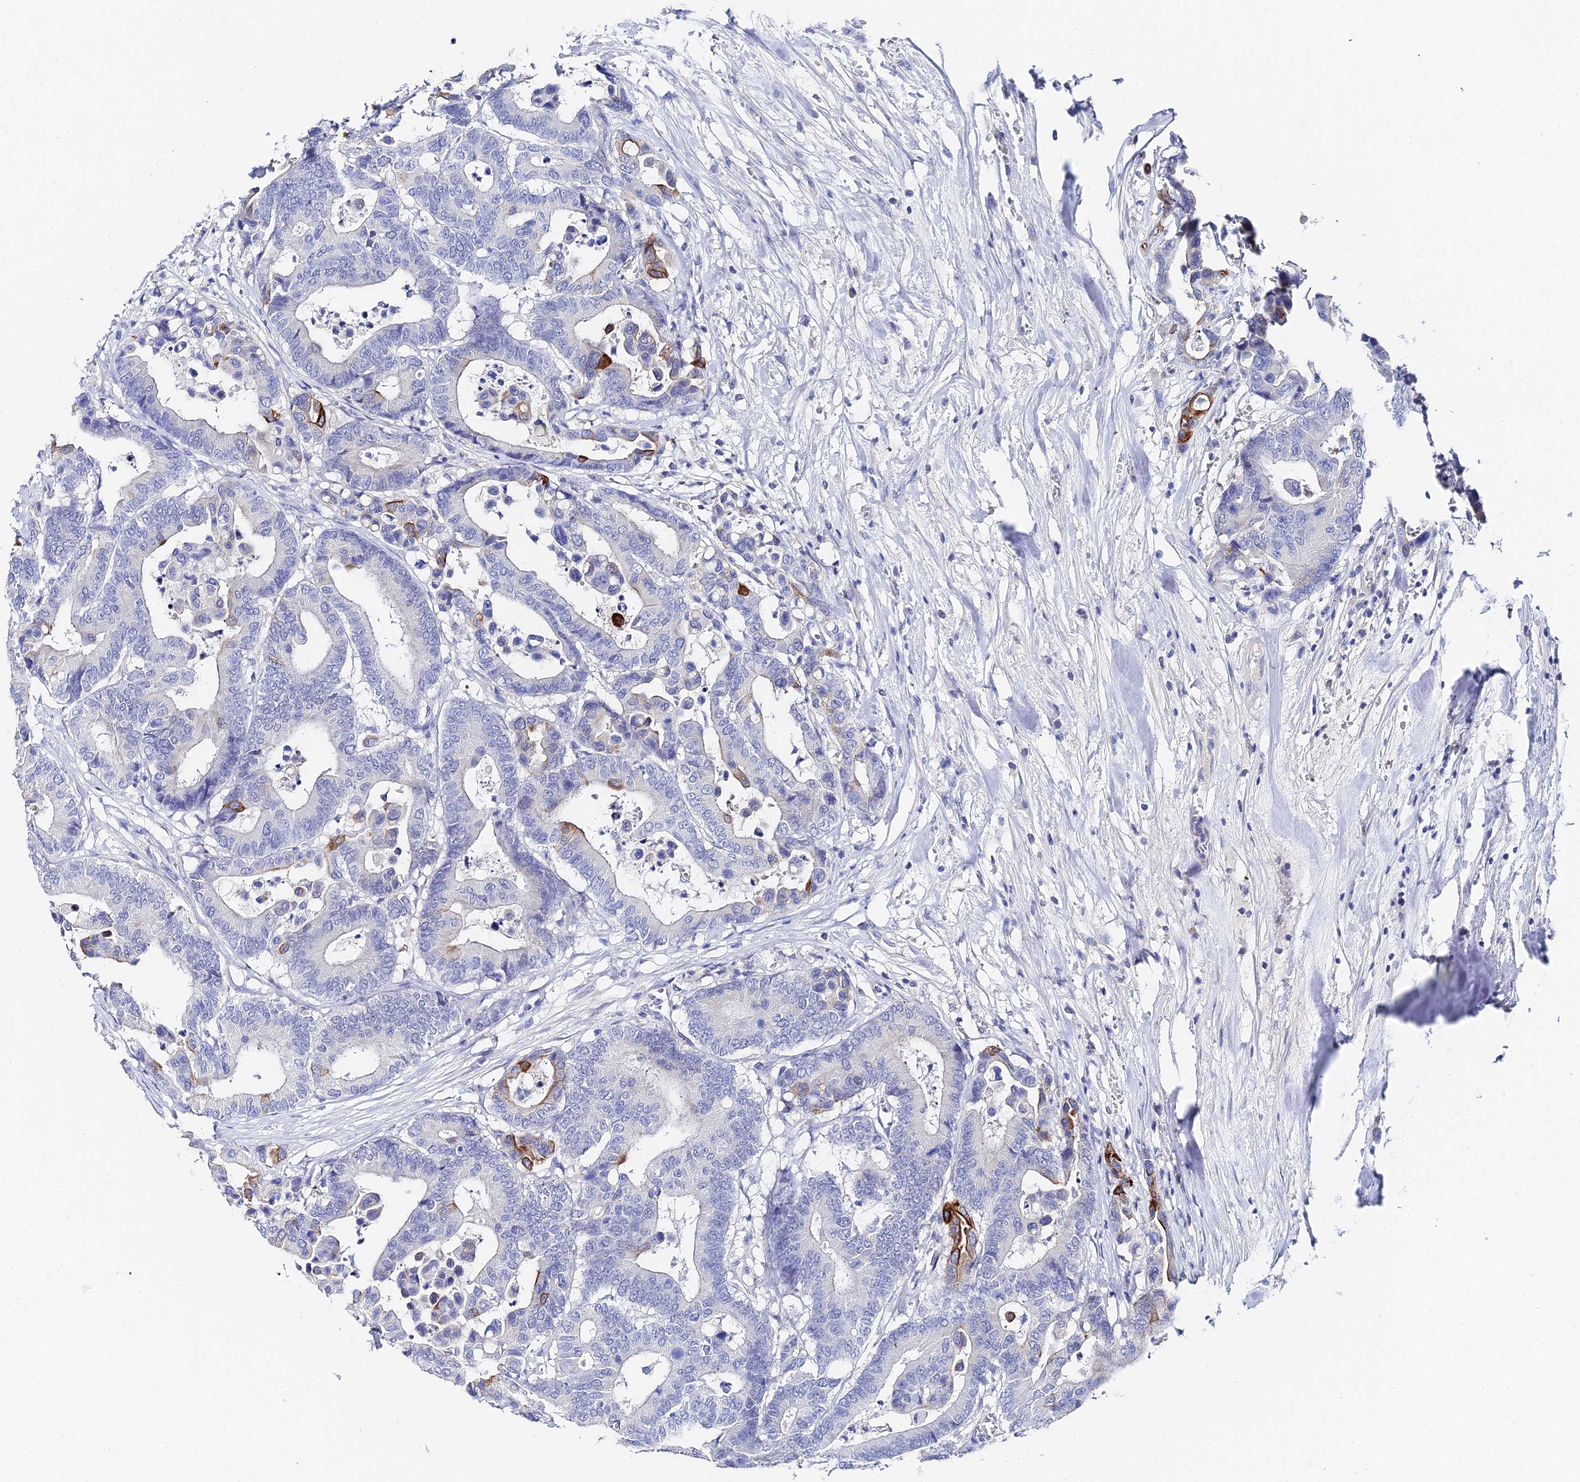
{"staining": {"intensity": "strong", "quantity": "<25%", "location": "cytoplasmic/membranous"}, "tissue": "colorectal cancer", "cell_type": "Tumor cells", "image_type": "cancer", "snomed": [{"axis": "morphology", "description": "Normal tissue, NOS"}, {"axis": "morphology", "description": "Adenocarcinoma, NOS"}, {"axis": "topography", "description": "Colon"}], "caption": "Immunohistochemical staining of human colorectal cancer (adenocarcinoma) exhibits medium levels of strong cytoplasmic/membranous protein staining in about <25% of tumor cells.", "gene": "KRT17", "patient": {"sex": "male", "age": 82}}